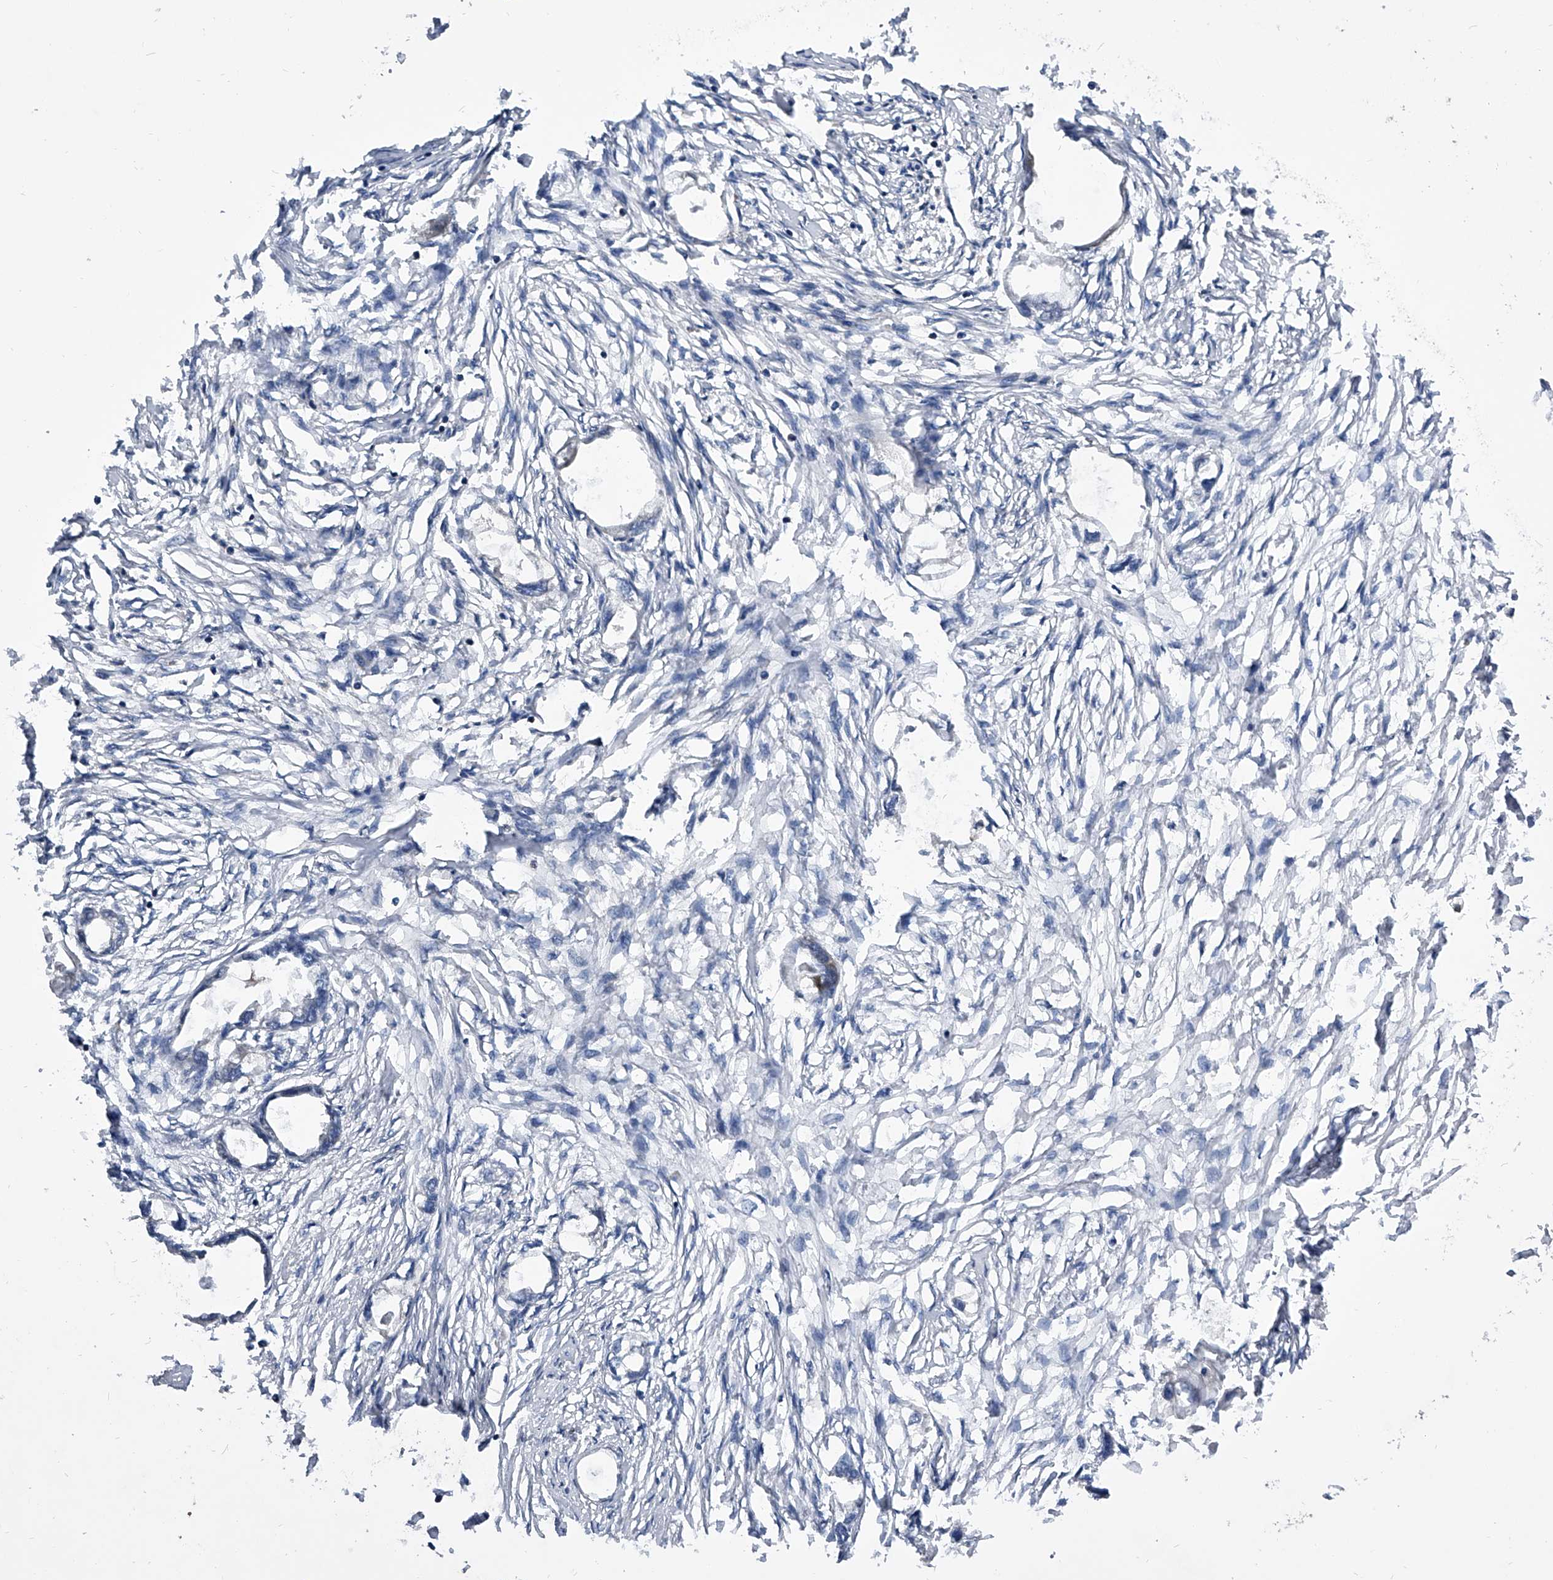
{"staining": {"intensity": "negative", "quantity": "none", "location": "none"}, "tissue": "endometrial cancer", "cell_type": "Tumor cells", "image_type": "cancer", "snomed": [{"axis": "morphology", "description": "Adenocarcinoma, NOS"}, {"axis": "morphology", "description": "Adenocarcinoma, metastatic, NOS"}, {"axis": "topography", "description": "Adipose tissue"}, {"axis": "topography", "description": "Endometrium"}], "caption": "This image is of metastatic adenocarcinoma (endometrial) stained with IHC to label a protein in brown with the nuclei are counter-stained blue. There is no staining in tumor cells.", "gene": "ZNF30", "patient": {"sex": "female", "age": 67}}